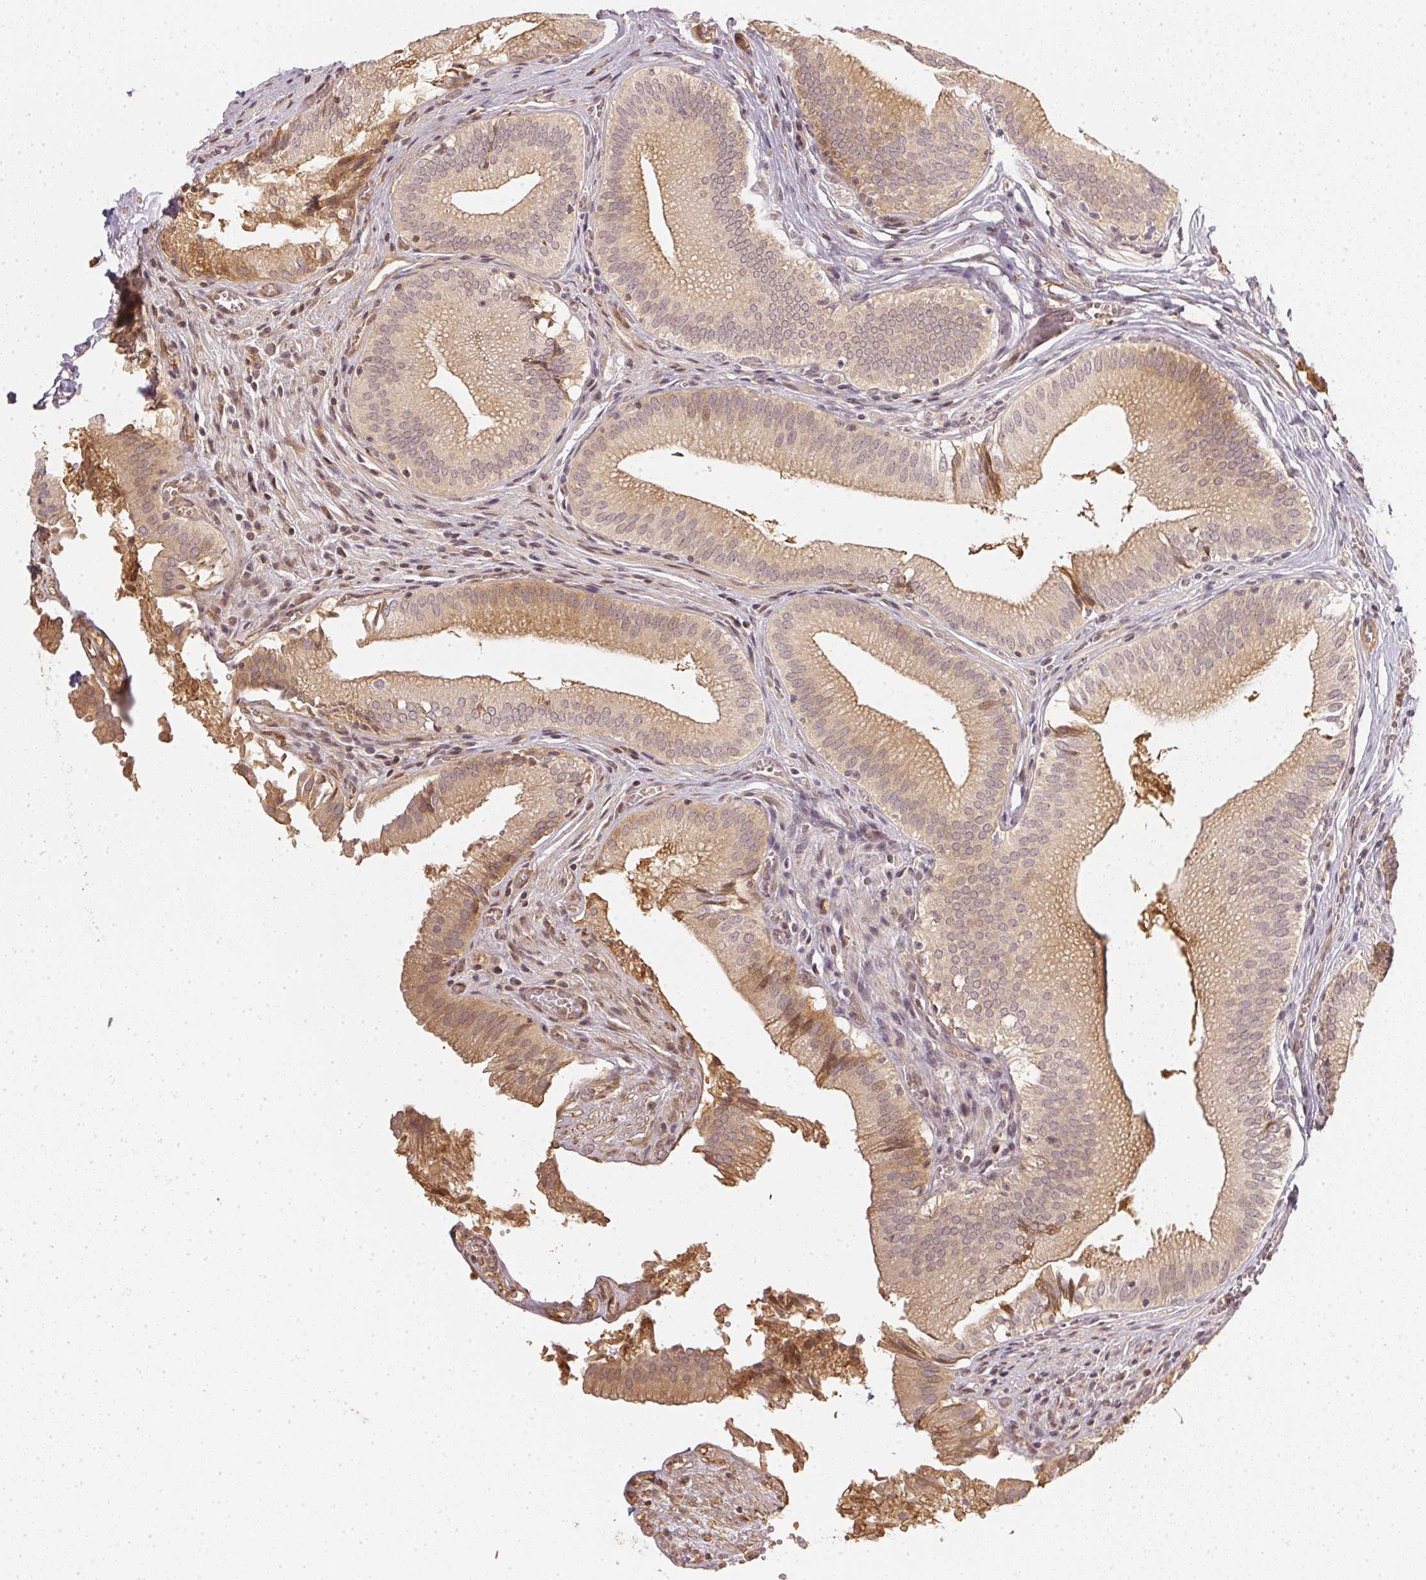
{"staining": {"intensity": "negative", "quantity": "none", "location": "none"}, "tissue": "gallbladder", "cell_type": "Glandular cells", "image_type": "normal", "snomed": [{"axis": "morphology", "description": "Normal tissue, NOS"}, {"axis": "topography", "description": "Gallbladder"}, {"axis": "topography", "description": "Peripheral nerve tissue"}], "caption": "This is an immunohistochemistry image of unremarkable human gallbladder. There is no expression in glandular cells.", "gene": "SERPINE1", "patient": {"sex": "male", "age": 17}}